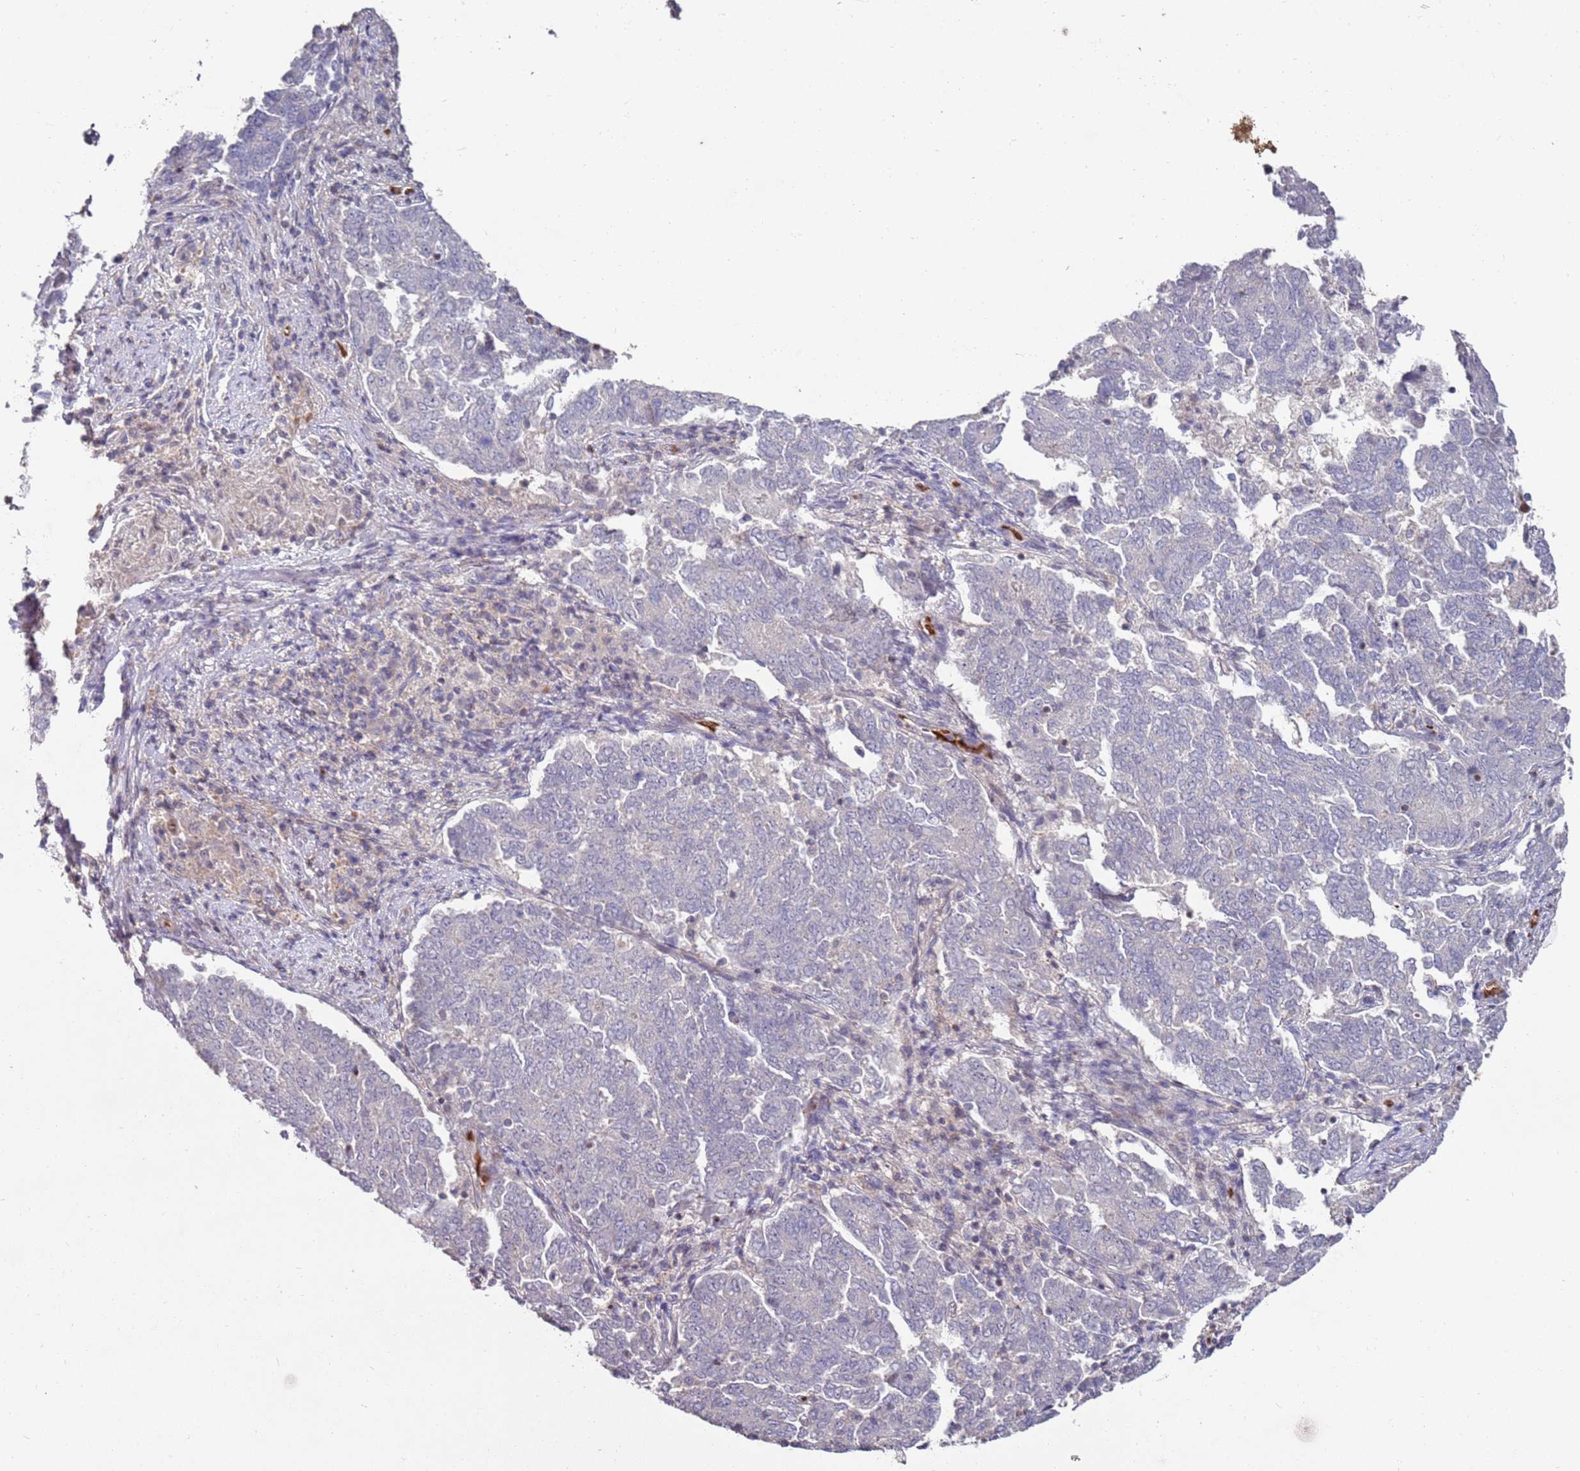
{"staining": {"intensity": "negative", "quantity": "none", "location": "none"}, "tissue": "endometrial cancer", "cell_type": "Tumor cells", "image_type": "cancer", "snomed": [{"axis": "morphology", "description": "Adenocarcinoma, NOS"}, {"axis": "topography", "description": "Endometrium"}], "caption": "Immunohistochemical staining of endometrial cancer displays no significant staining in tumor cells.", "gene": "LACC1", "patient": {"sex": "female", "age": 80}}